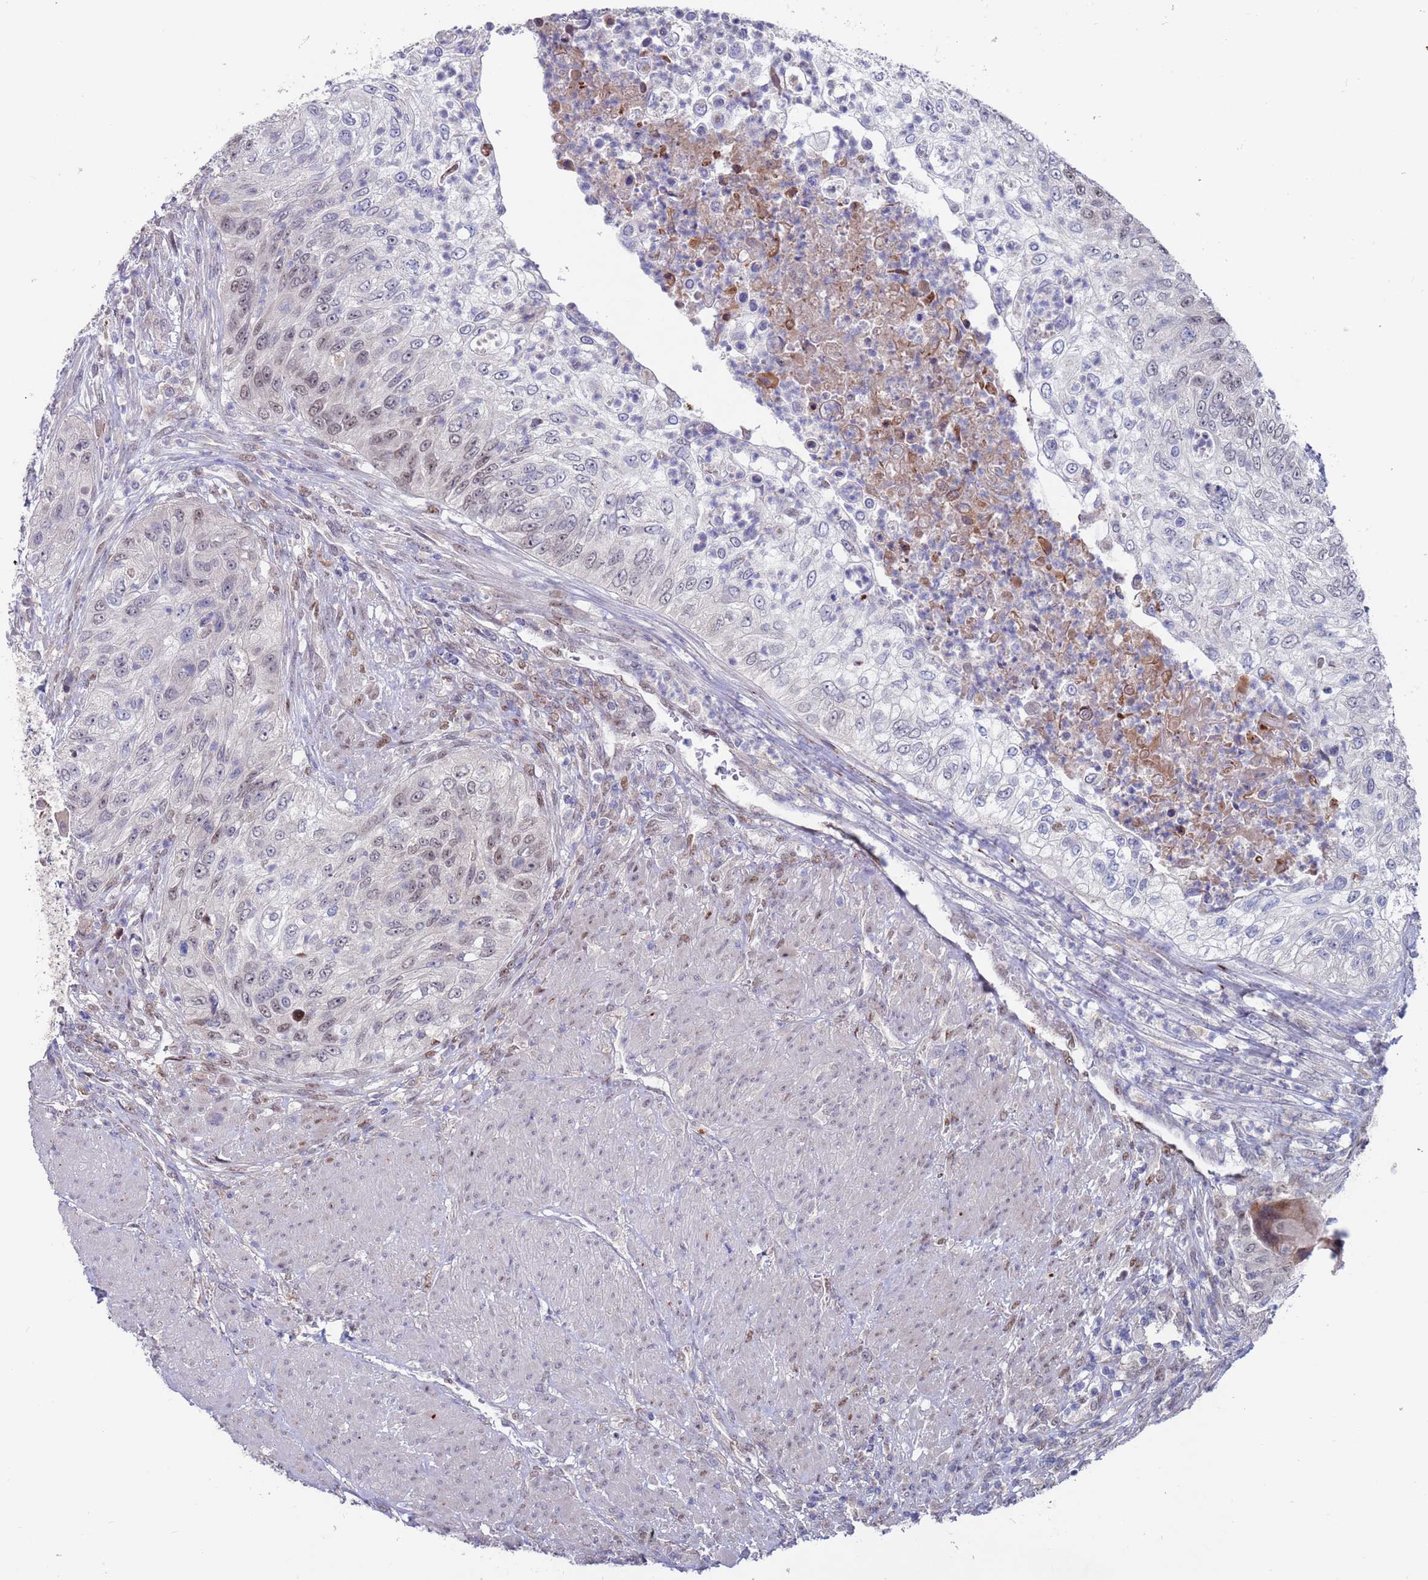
{"staining": {"intensity": "weak", "quantity": "<25%", "location": "nuclear"}, "tissue": "urothelial cancer", "cell_type": "Tumor cells", "image_type": "cancer", "snomed": [{"axis": "morphology", "description": "Urothelial carcinoma, High grade"}, {"axis": "topography", "description": "Urinary bladder"}], "caption": "Micrograph shows no protein positivity in tumor cells of high-grade urothelial carcinoma tissue.", "gene": "FBXO27", "patient": {"sex": "female", "age": 60}}